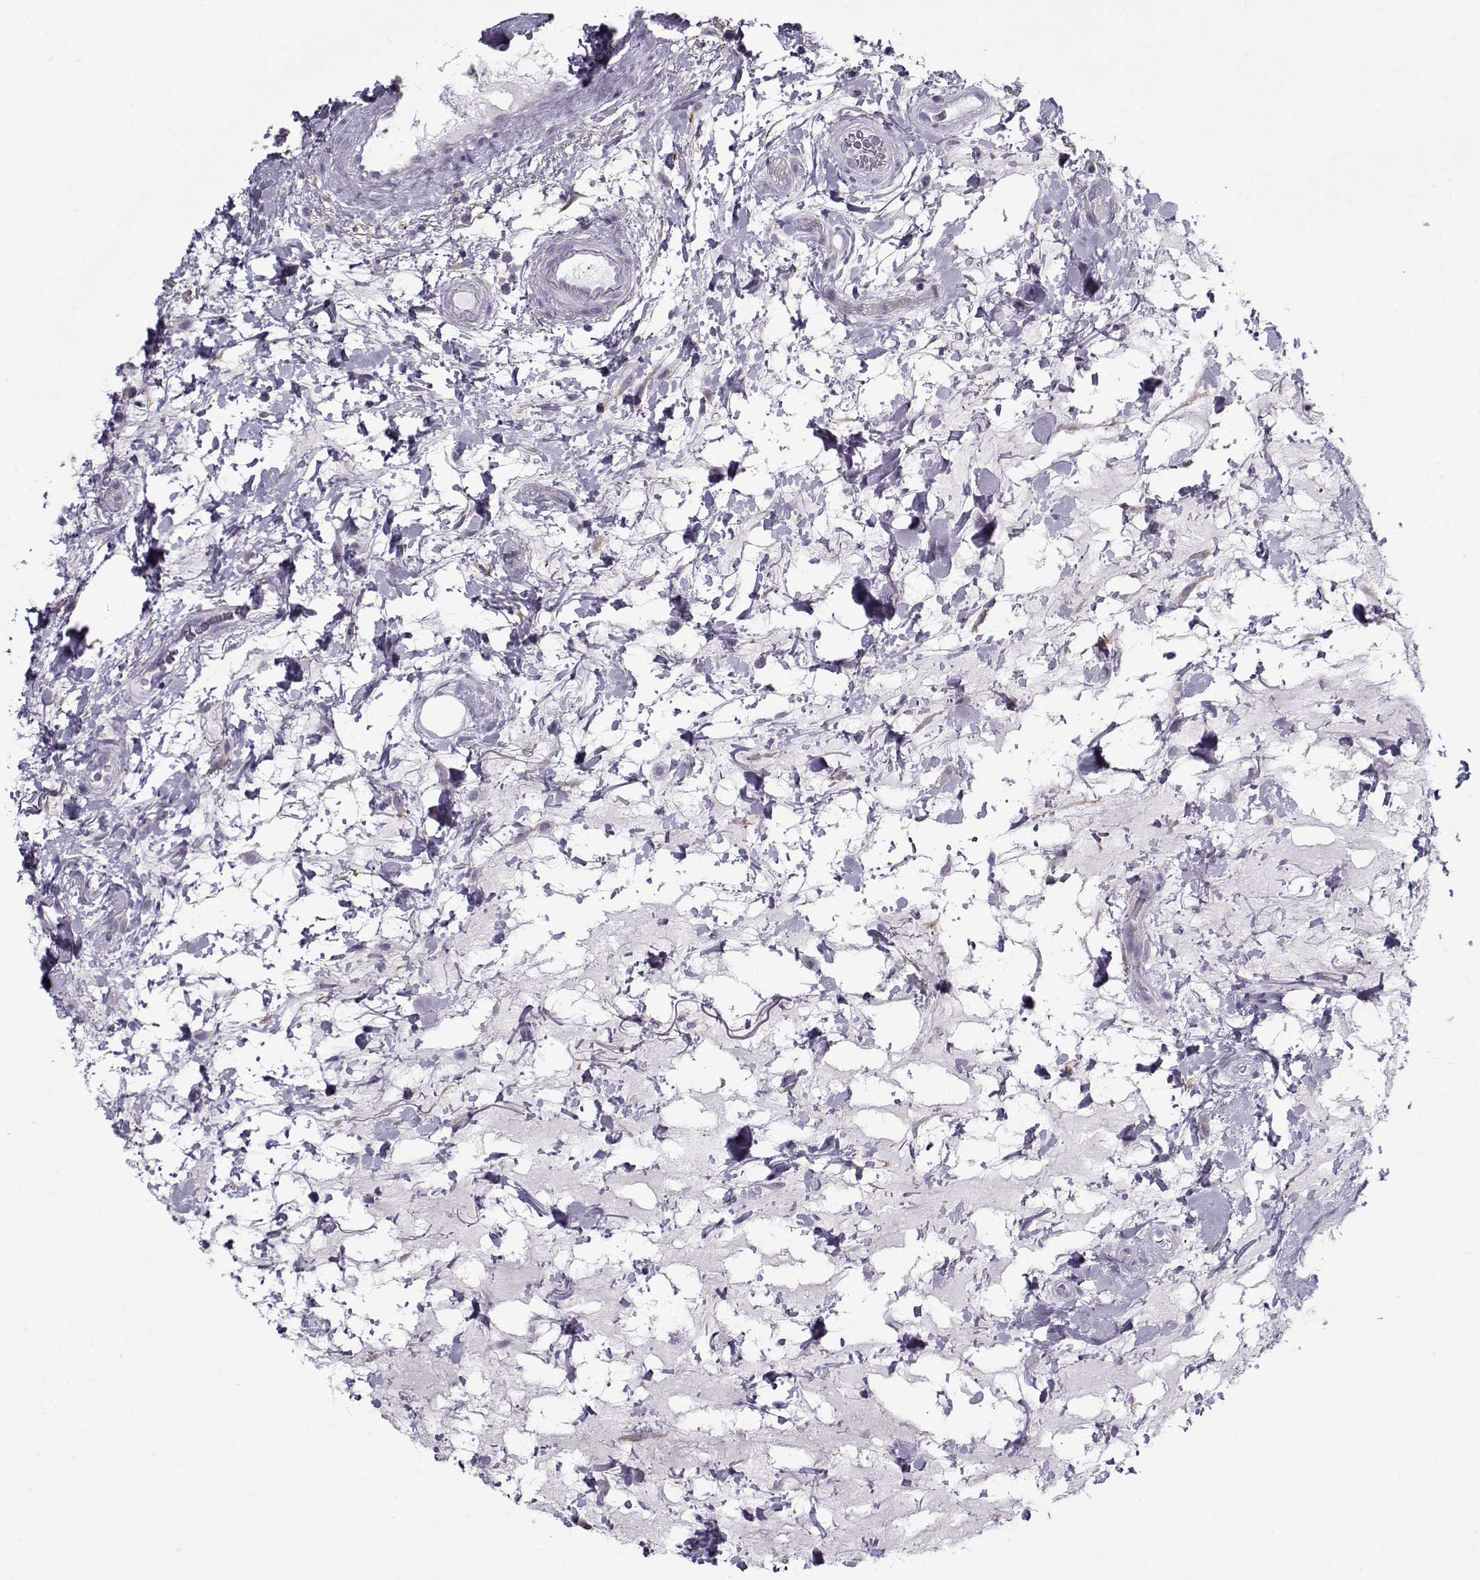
{"staining": {"intensity": "weak", "quantity": ">75%", "location": "cytoplasmic/membranous"}, "tissue": "rectum", "cell_type": "Glandular cells", "image_type": "normal", "snomed": [{"axis": "morphology", "description": "Normal tissue, NOS"}, {"axis": "topography", "description": "Rectum"}], "caption": "An immunohistochemistry (IHC) photomicrograph of normal tissue is shown. Protein staining in brown labels weak cytoplasmic/membranous positivity in rectum within glandular cells.", "gene": "PP2D1", "patient": {"sex": "male", "age": 72}}